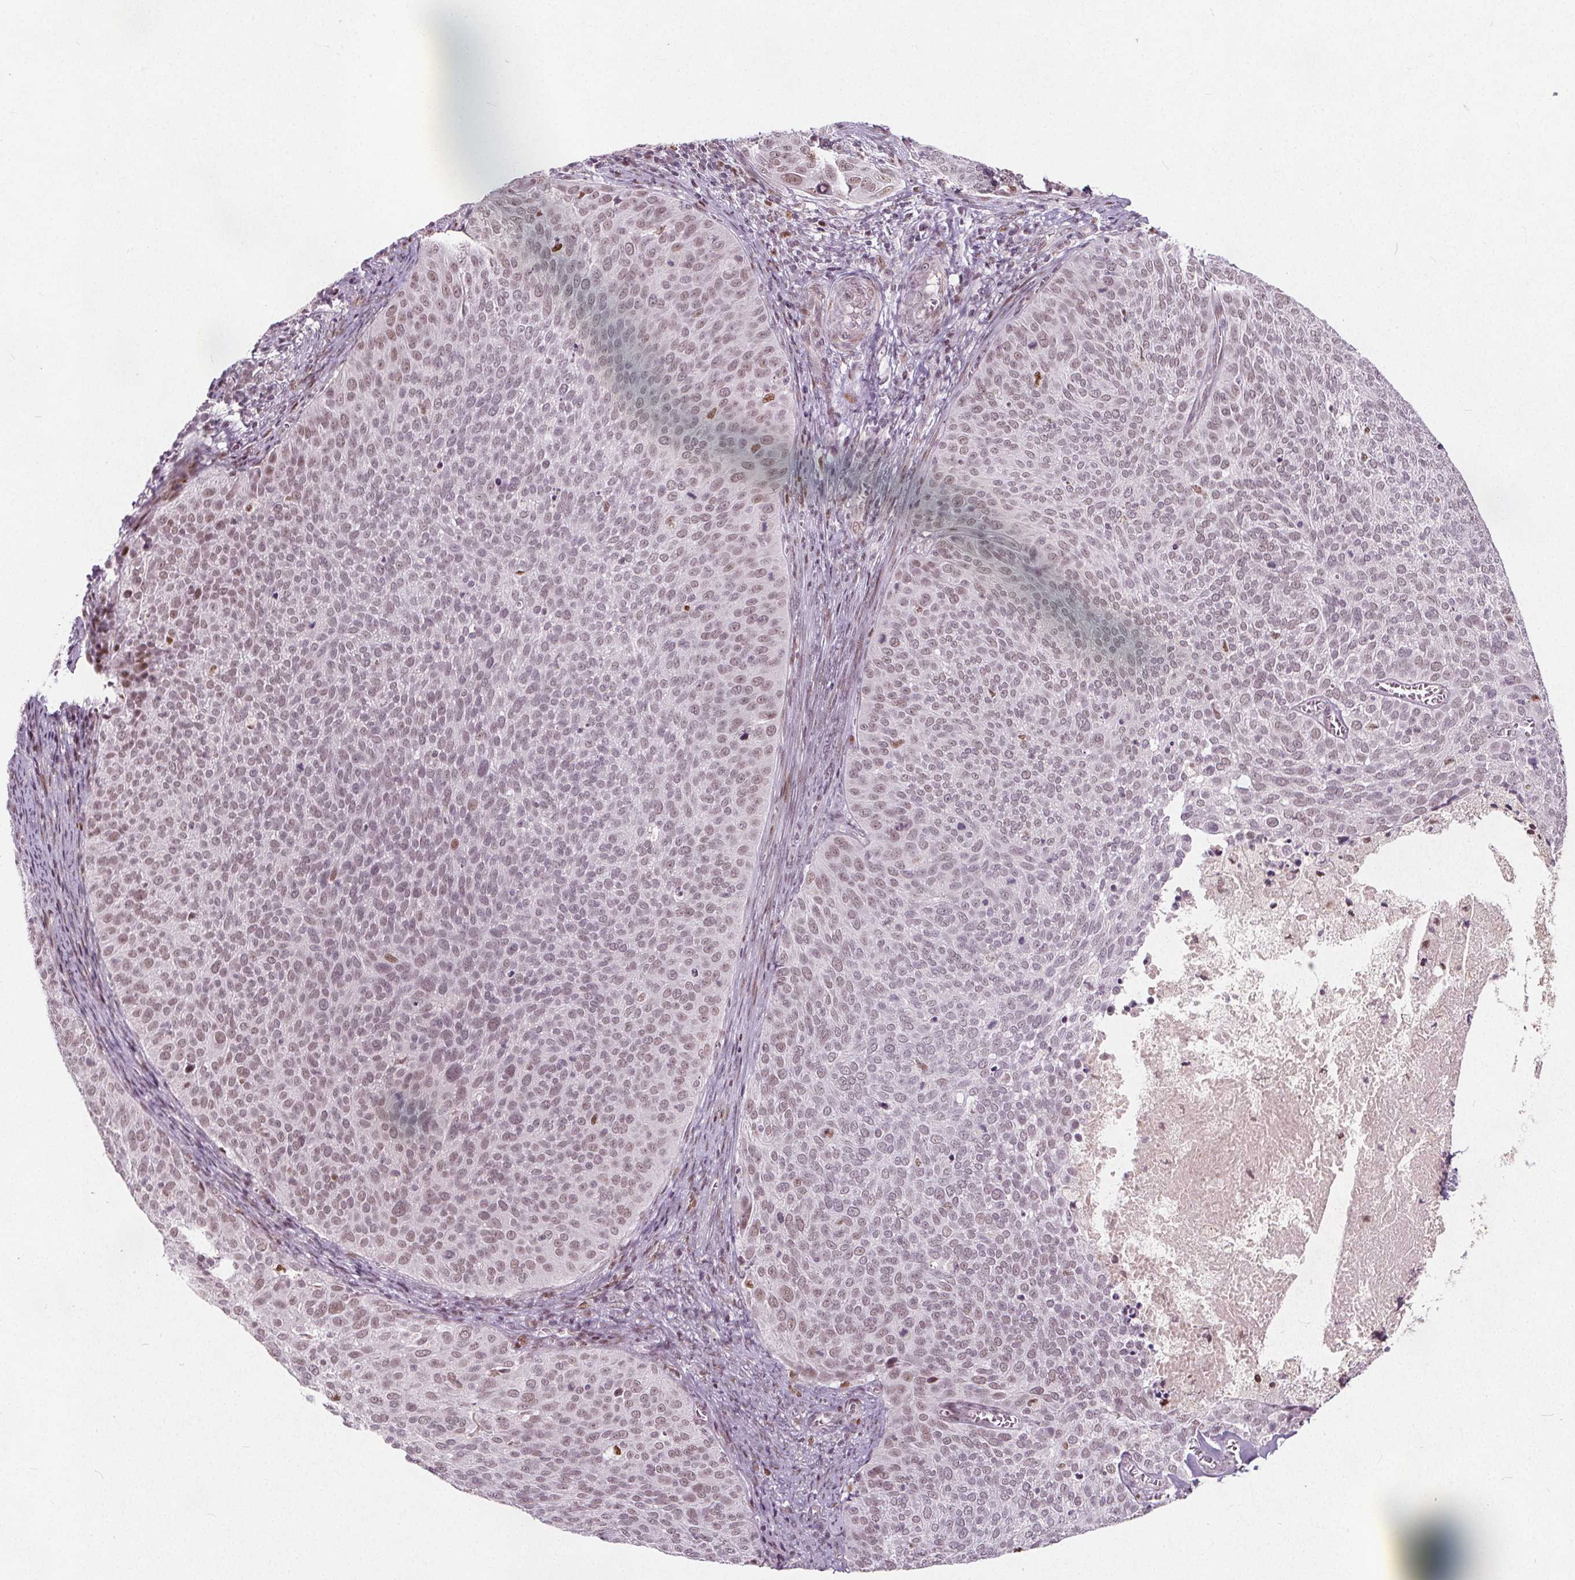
{"staining": {"intensity": "weak", "quantity": "25%-75%", "location": "nuclear"}, "tissue": "cervical cancer", "cell_type": "Tumor cells", "image_type": "cancer", "snomed": [{"axis": "morphology", "description": "Squamous cell carcinoma, NOS"}, {"axis": "topography", "description": "Cervix"}], "caption": "Immunohistochemistry (IHC) (DAB) staining of human squamous cell carcinoma (cervical) exhibits weak nuclear protein positivity in about 25%-75% of tumor cells.", "gene": "TAF6L", "patient": {"sex": "female", "age": 39}}